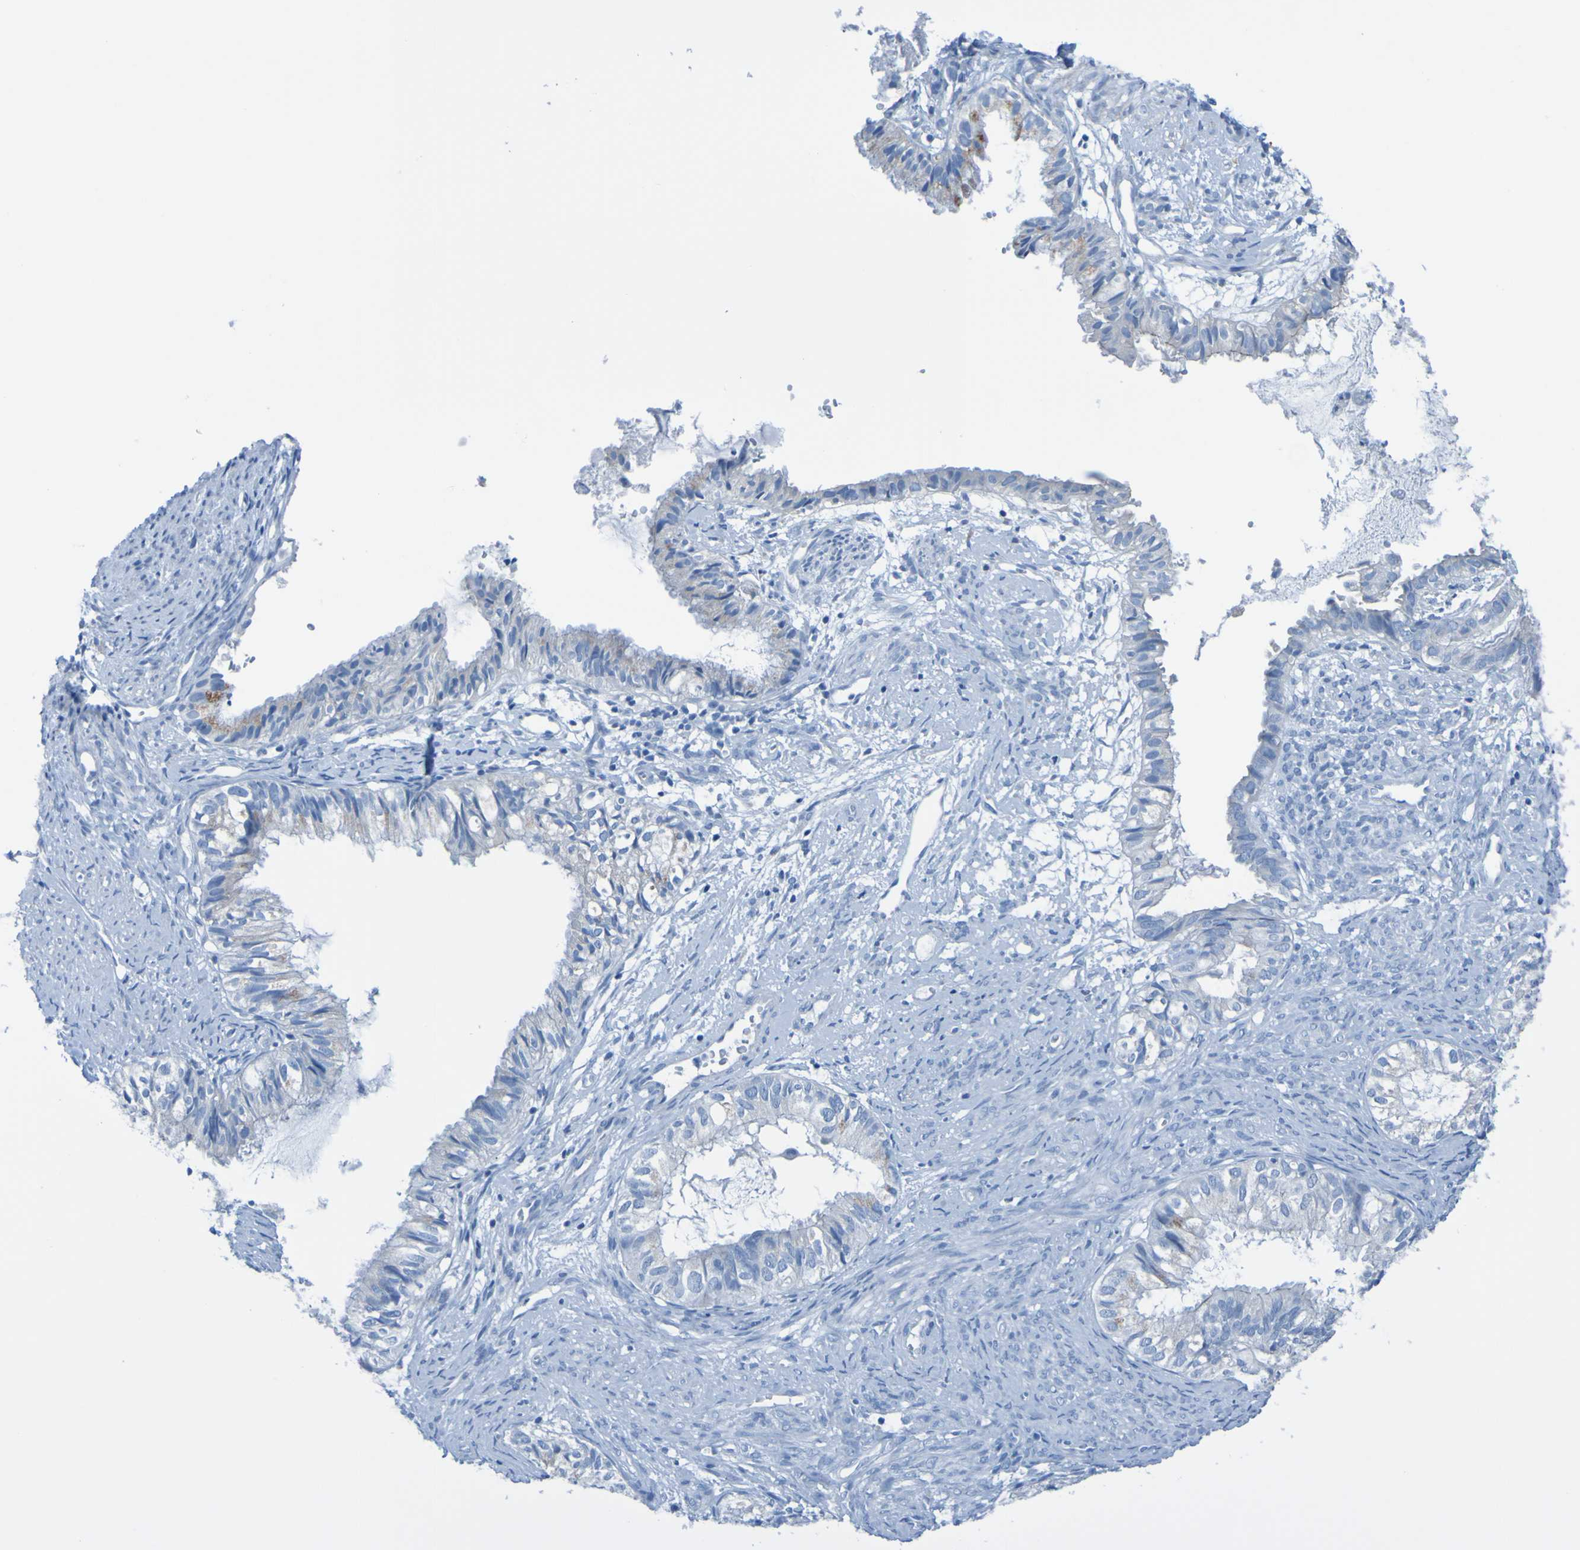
{"staining": {"intensity": "moderate", "quantity": "<25%", "location": "cytoplasmic/membranous"}, "tissue": "cervical cancer", "cell_type": "Tumor cells", "image_type": "cancer", "snomed": [{"axis": "morphology", "description": "Normal tissue, NOS"}, {"axis": "morphology", "description": "Adenocarcinoma, NOS"}, {"axis": "topography", "description": "Cervix"}, {"axis": "topography", "description": "Endometrium"}], "caption": "High-magnification brightfield microscopy of cervical cancer (adenocarcinoma) stained with DAB (3,3'-diaminobenzidine) (brown) and counterstained with hematoxylin (blue). tumor cells exhibit moderate cytoplasmic/membranous staining is appreciated in about<25% of cells. (IHC, brightfield microscopy, high magnification).", "gene": "ACMSD", "patient": {"sex": "female", "age": 86}}